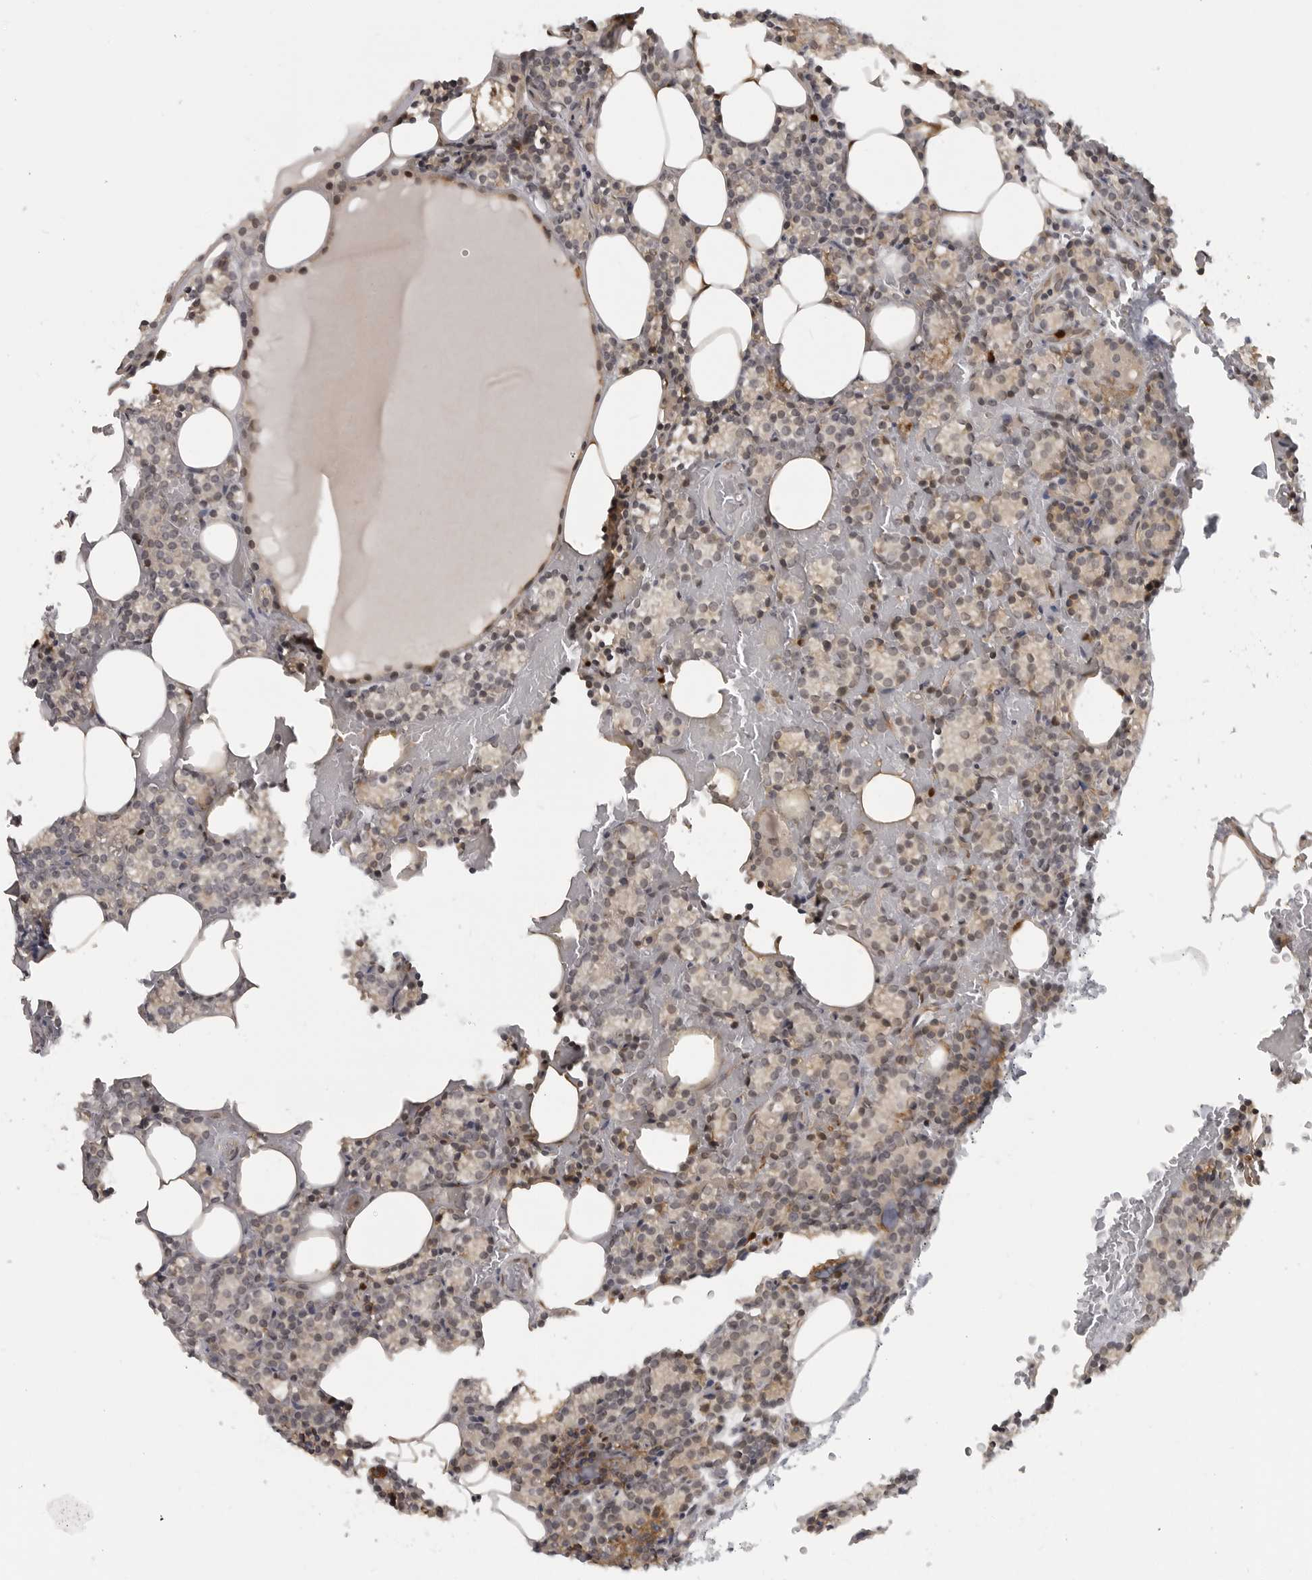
{"staining": {"intensity": "weak", "quantity": "<25%", "location": "nuclear"}, "tissue": "parathyroid gland", "cell_type": "Glandular cells", "image_type": "normal", "snomed": [{"axis": "morphology", "description": "Normal tissue, NOS"}, {"axis": "topography", "description": "Parathyroid gland"}], "caption": "DAB immunohistochemical staining of benign human parathyroid gland reveals no significant expression in glandular cells. The staining was performed using DAB to visualize the protein expression in brown, while the nuclei were stained in blue with hematoxylin (Magnification: 20x).", "gene": "CEP295NL", "patient": {"sex": "female", "age": 78}}